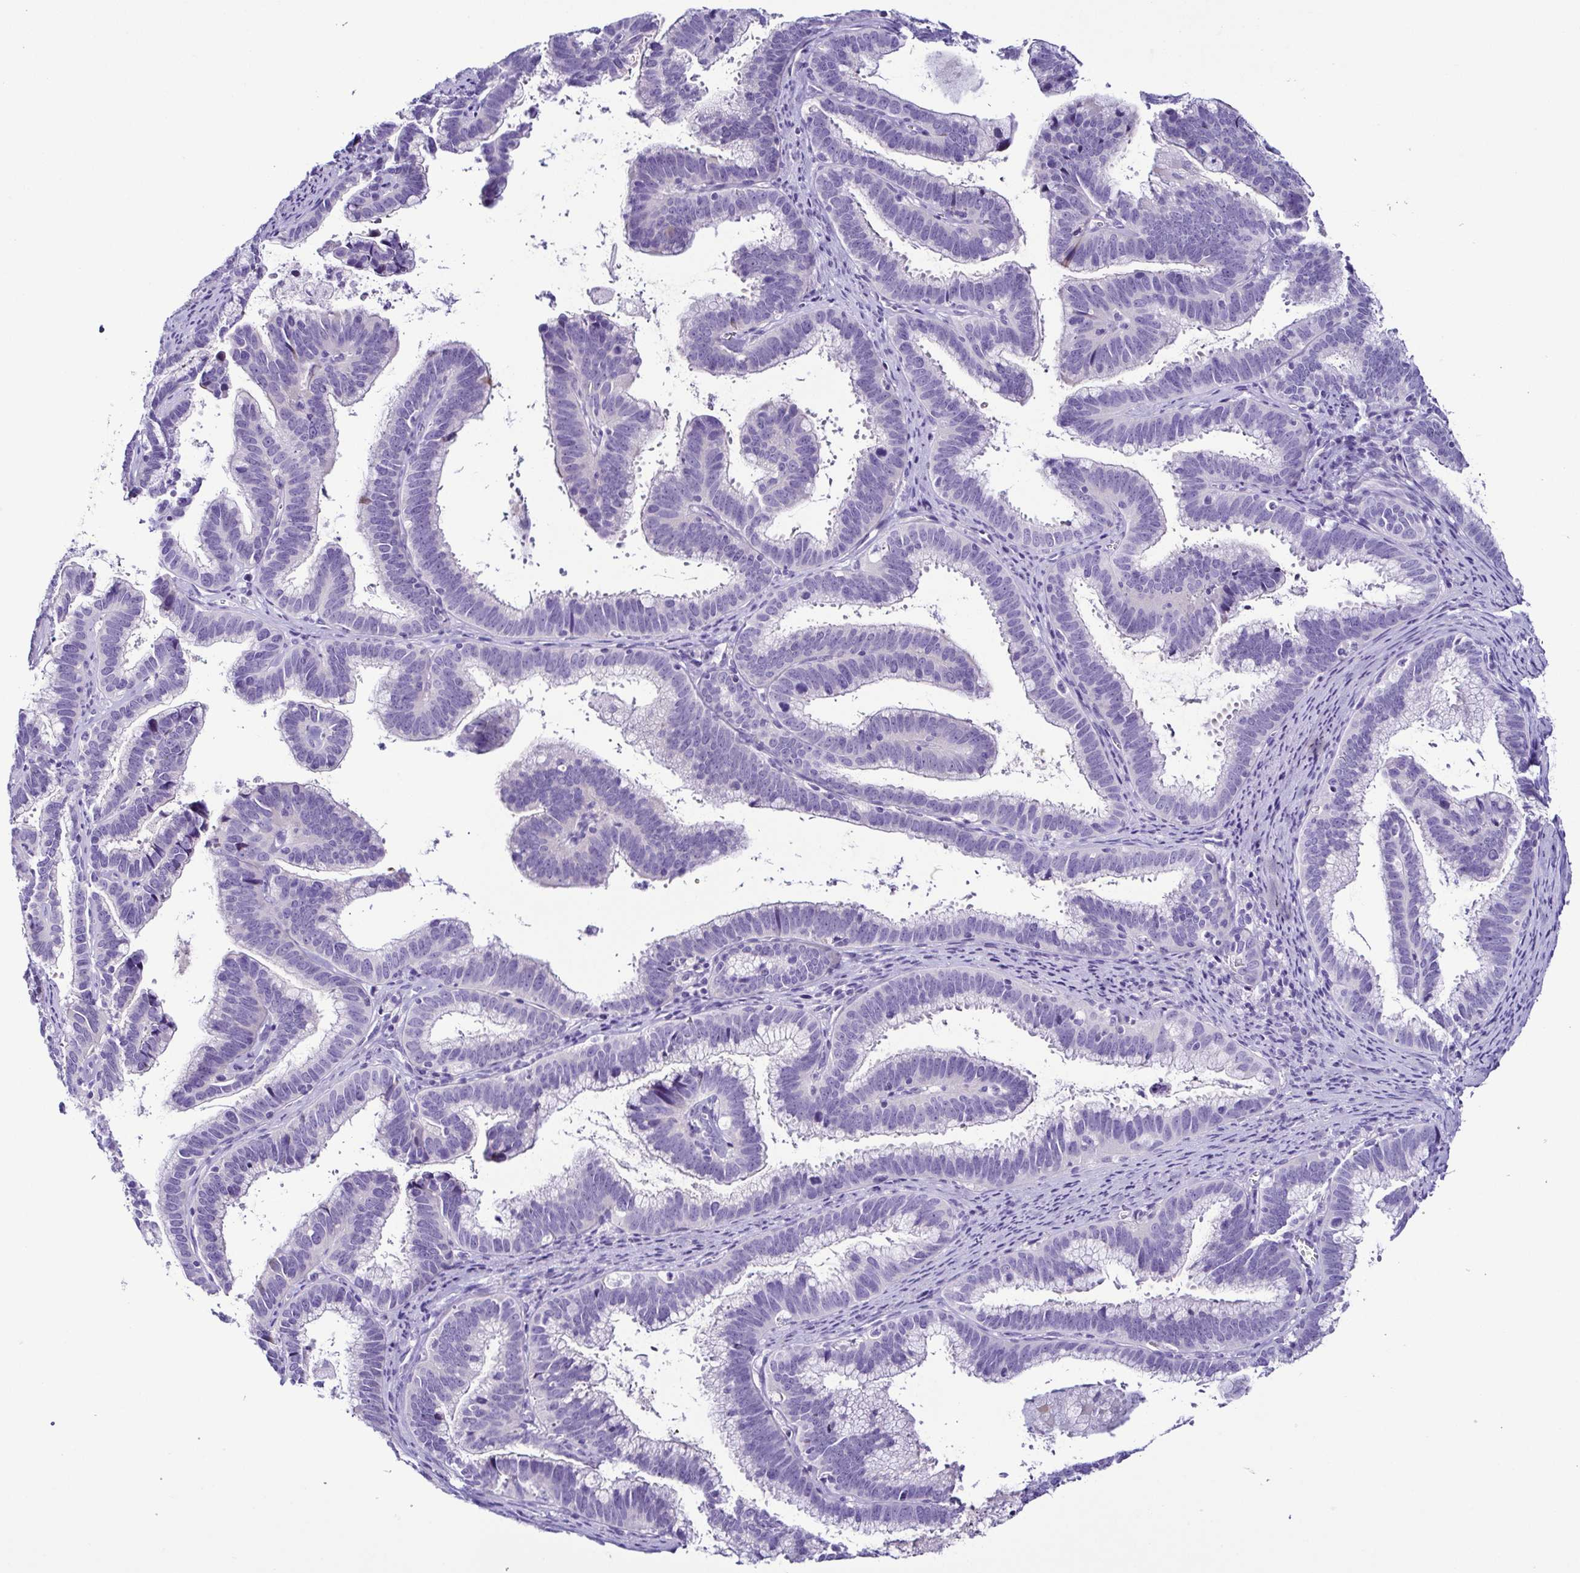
{"staining": {"intensity": "negative", "quantity": "none", "location": "none"}, "tissue": "cervical cancer", "cell_type": "Tumor cells", "image_type": "cancer", "snomed": [{"axis": "morphology", "description": "Adenocarcinoma, NOS"}, {"axis": "topography", "description": "Cervix"}], "caption": "Adenocarcinoma (cervical) was stained to show a protein in brown. There is no significant positivity in tumor cells.", "gene": "SRL", "patient": {"sex": "female", "age": 61}}